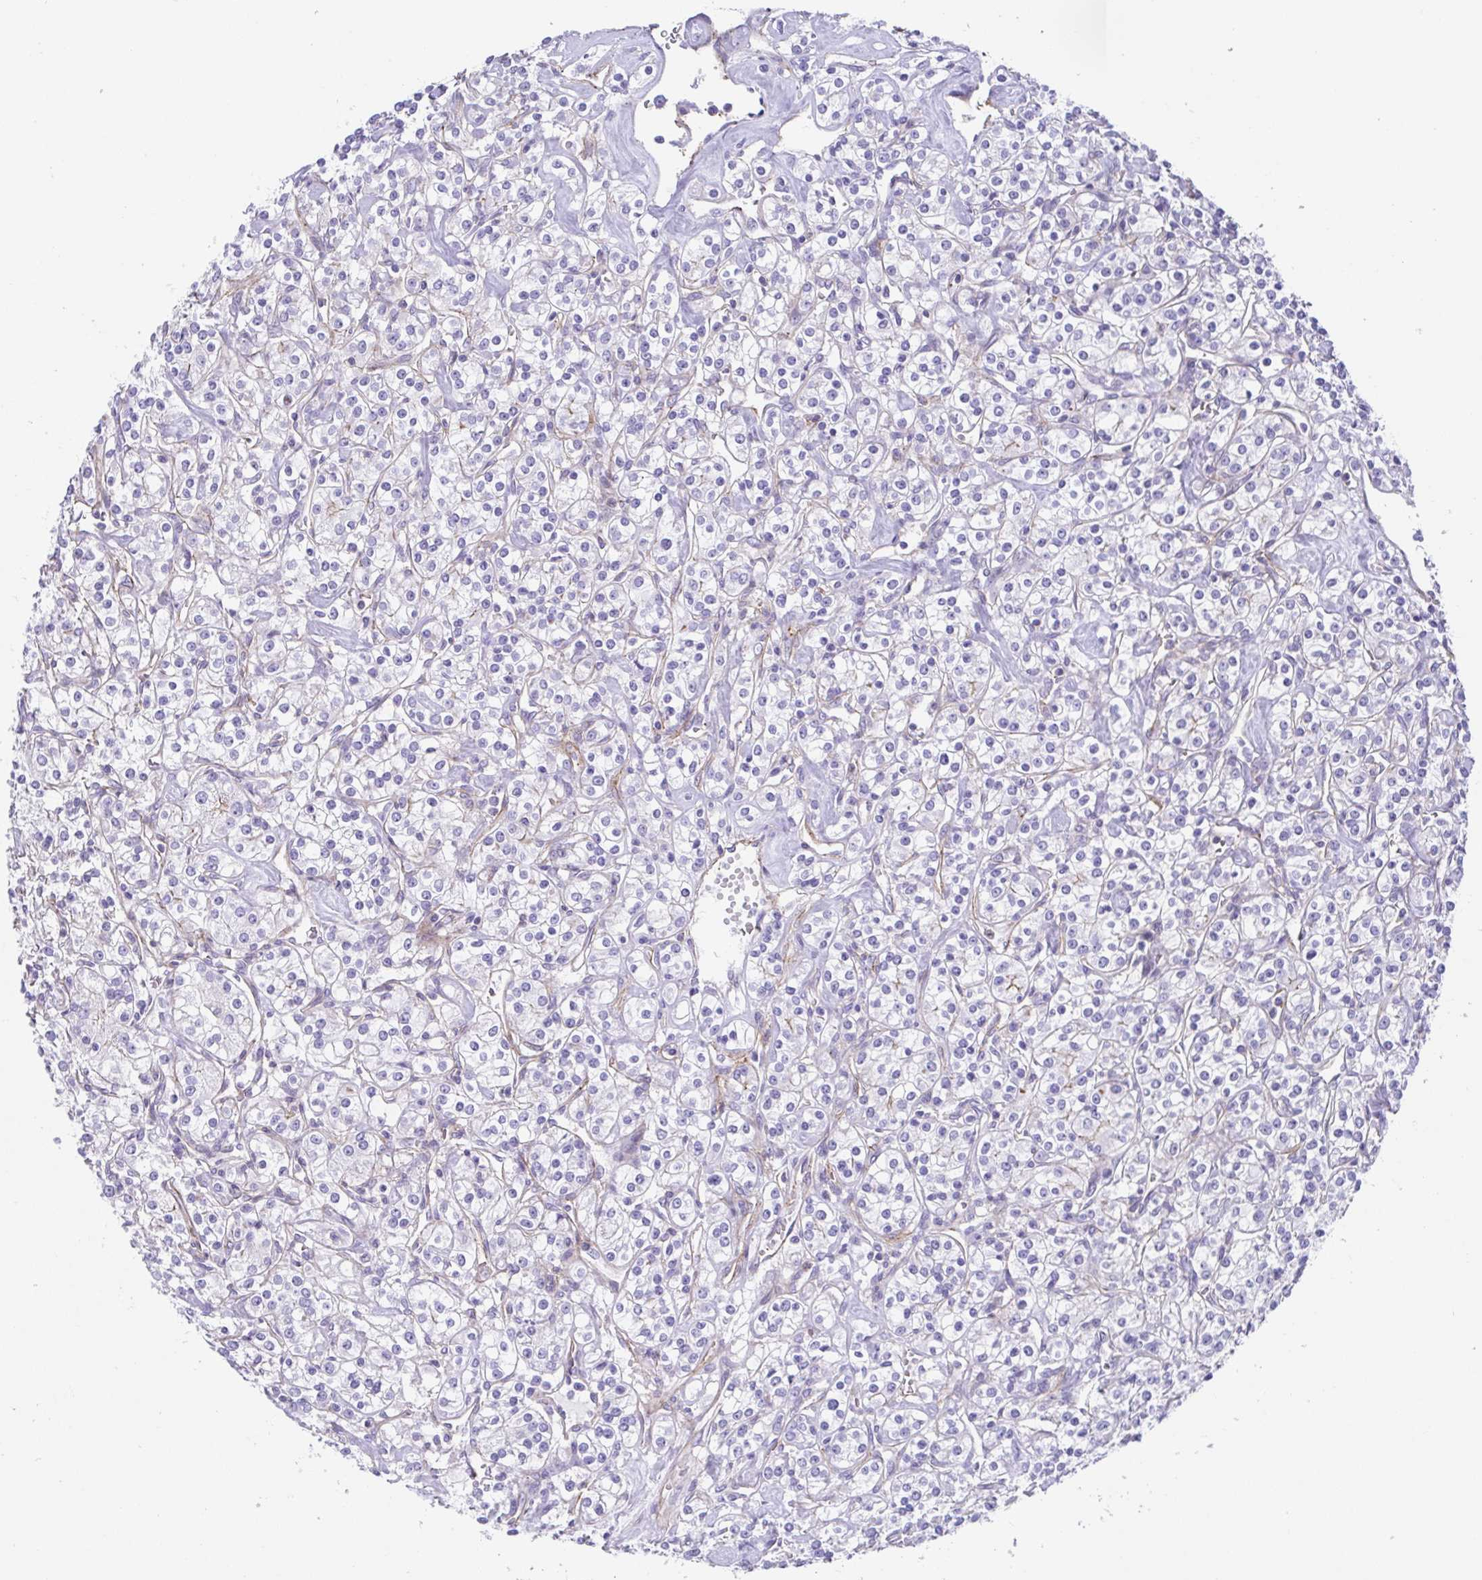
{"staining": {"intensity": "negative", "quantity": "none", "location": "none"}, "tissue": "renal cancer", "cell_type": "Tumor cells", "image_type": "cancer", "snomed": [{"axis": "morphology", "description": "Adenocarcinoma, NOS"}, {"axis": "topography", "description": "Kidney"}], "caption": "Human renal cancer (adenocarcinoma) stained for a protein using IHC shows no expression in tumor cells.", "gene": "TRAM2", "patient": {"sex": "male", "age": 77}}